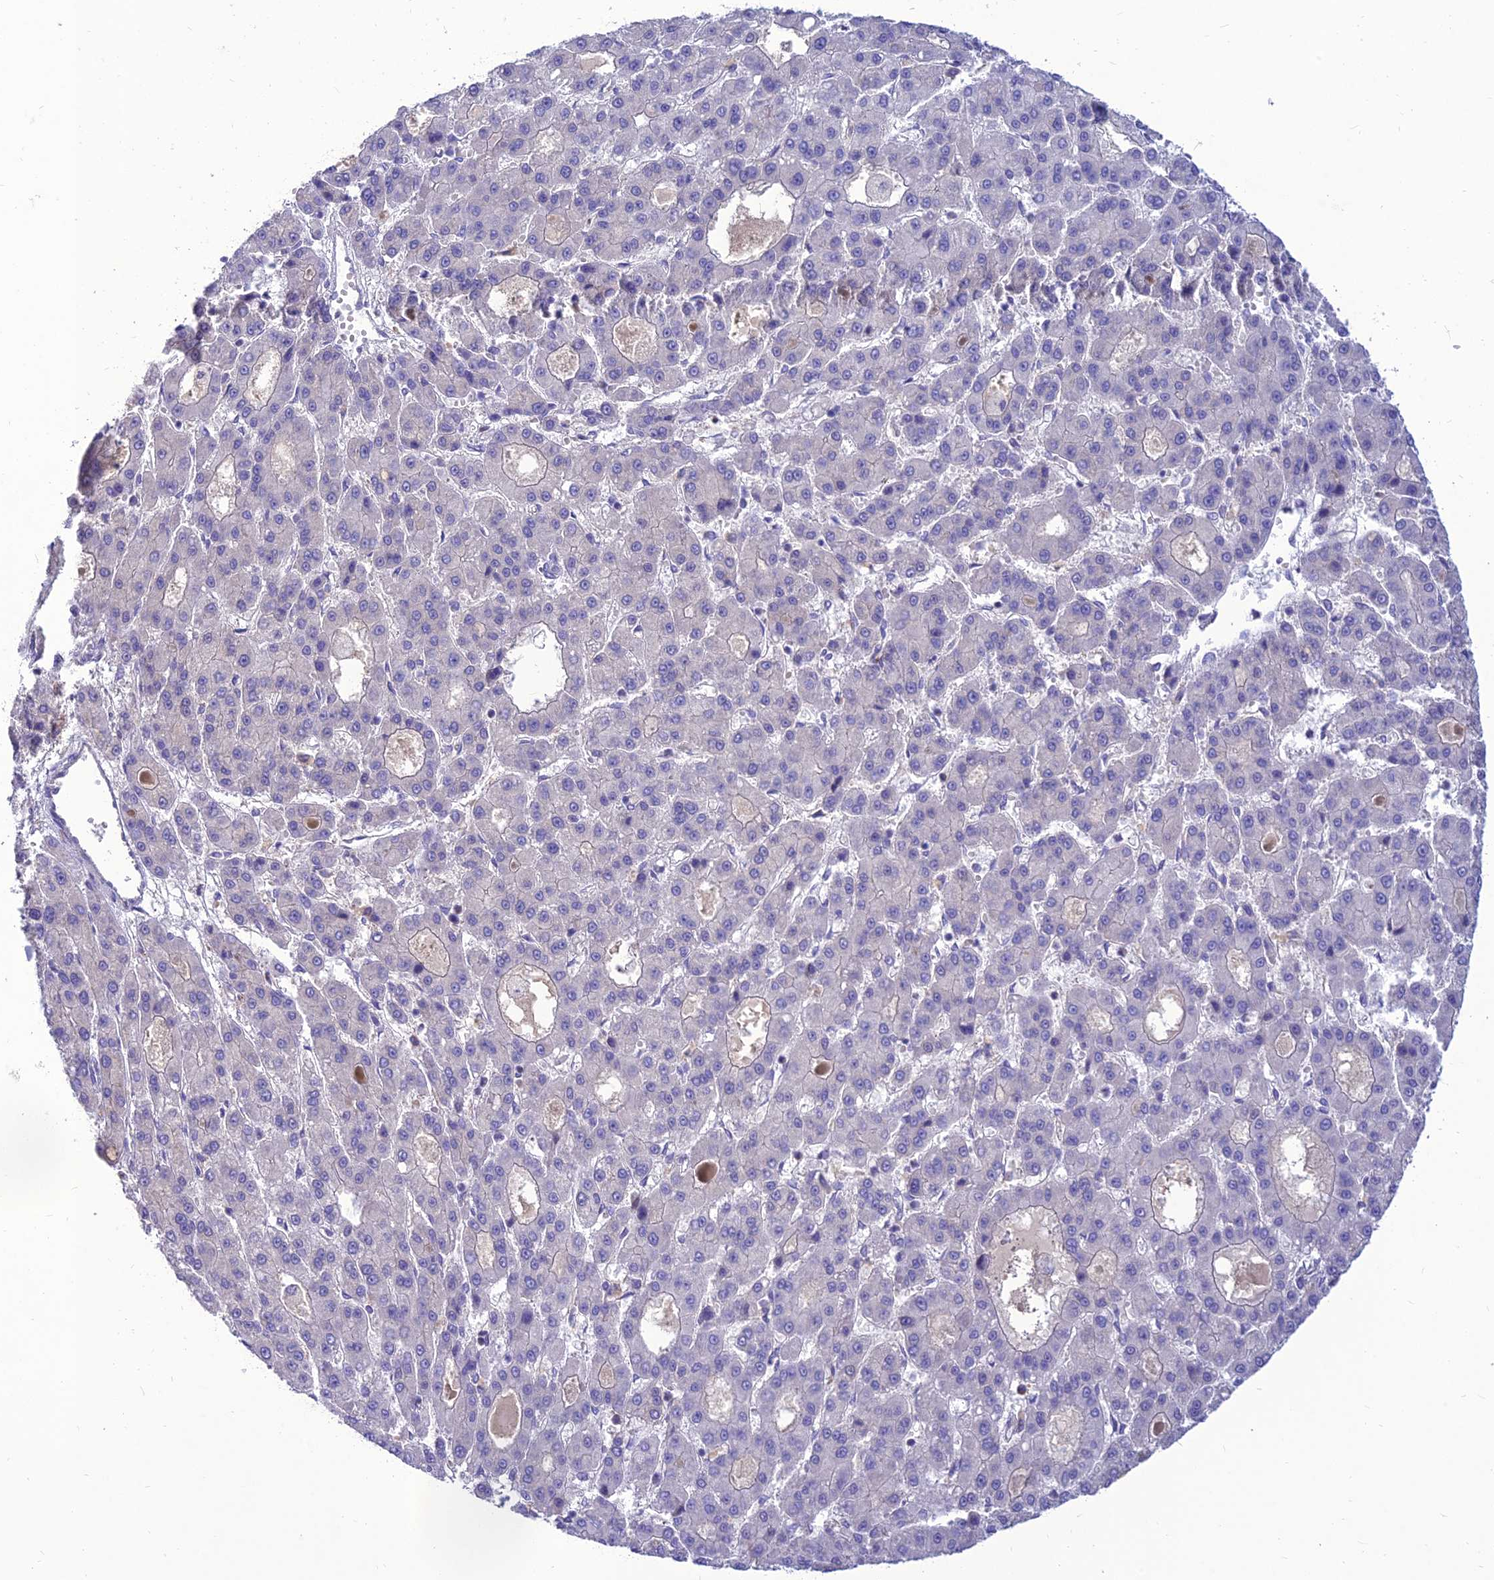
{"staining": {"intensity": "negative", "quantity": "none", "location": "none"}, "tissue": "liver cancer", "cell_type": "Tumor cells", "image_type": "cancer", "snomed": [{"axis": "morphology", "description": "Carcinoma, Hepatocellular, NOS"}, {"axis": "topography", "description": "Liver"}], "caption": "A histopathology image of human hepatocellular carcinoma (liver) is negative for staining in tumor cells.", "gene": "TEKT3", "patient": {"sex": "male", "age": 70}}